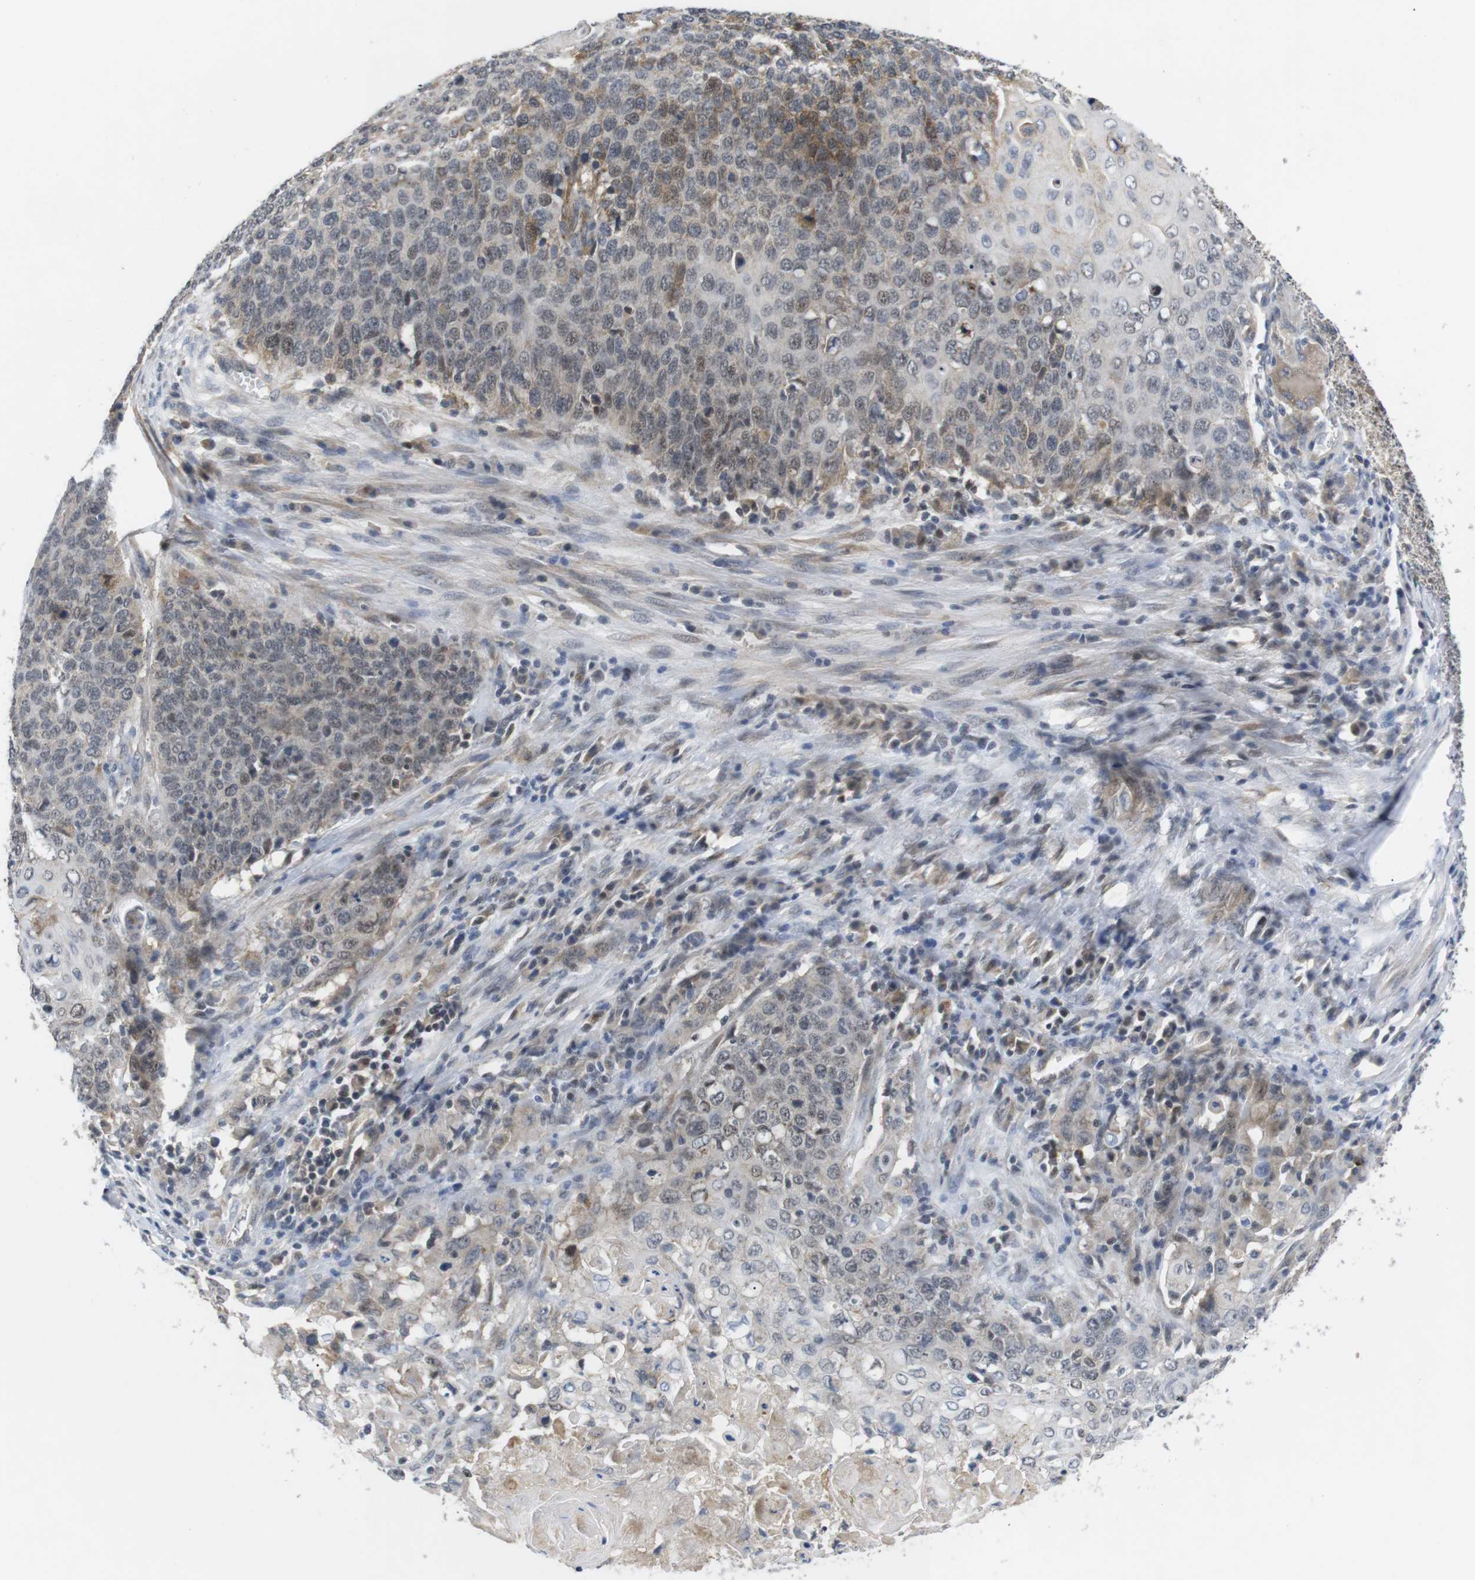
{"staining": {"intensity": "moderate", "quantity": "<25%", "location": "cytoplasmic/membranous"}, "tissue": "cervical cancer", "cell_type": "Tumor cells", "image_type": "cancer", "snomed": [{"axis": "morphology", "description": "Squamous cell carcinoma, NOS"}, {"axis": "topography", "description": "Cervix"}], "caption": "A low amount of moderate cytoplasmic/membranous expression is seen in approximately <25% of tumor cells in squamous cell carcinoma (cervical) tissue. The protein is stained brown, and the nuclei are stained in blue (DAB IHC with brightfield microscopy, high magnification).", "gene": "NECTIN1", "patient": {"sex": "female", "age": 39}}